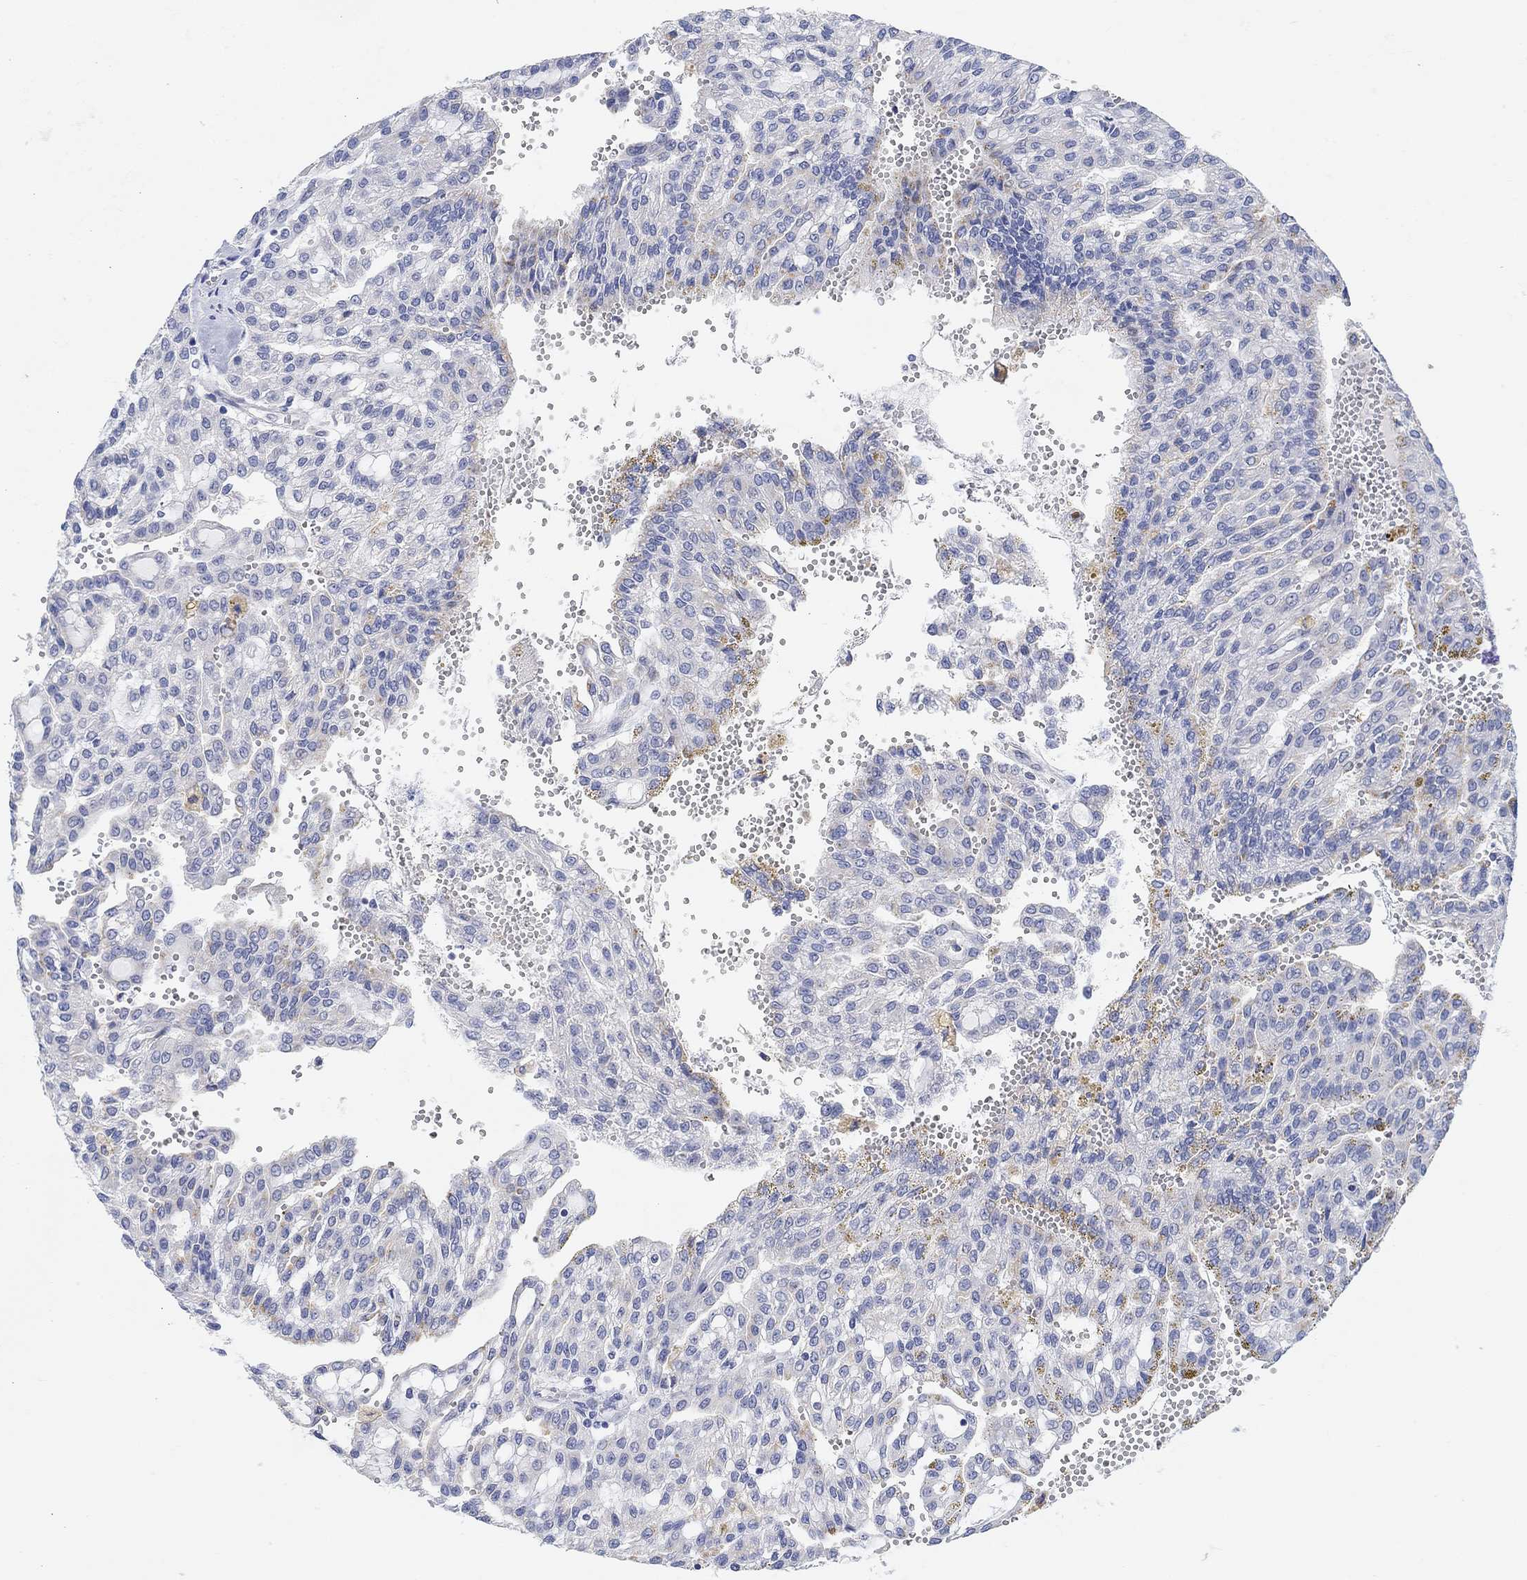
{"staining": {"intensity": "negative", "quantity": "none", "location": "none"}, "tissue": "renal cancer", "cell_type": "Tumor cells", "image_type": "cancer", "snomed": [{"axis": "morphology", "description": "Adenocarcinoma, NOS"}, {"axis": "topography", "description": "Kidney"}], "caption": "Image shows no significant protein positivity in tumor cells of adenocarcinoma (renal).", "gene": "VAT1L", "patient": {"sex": "male", "age": 63}}